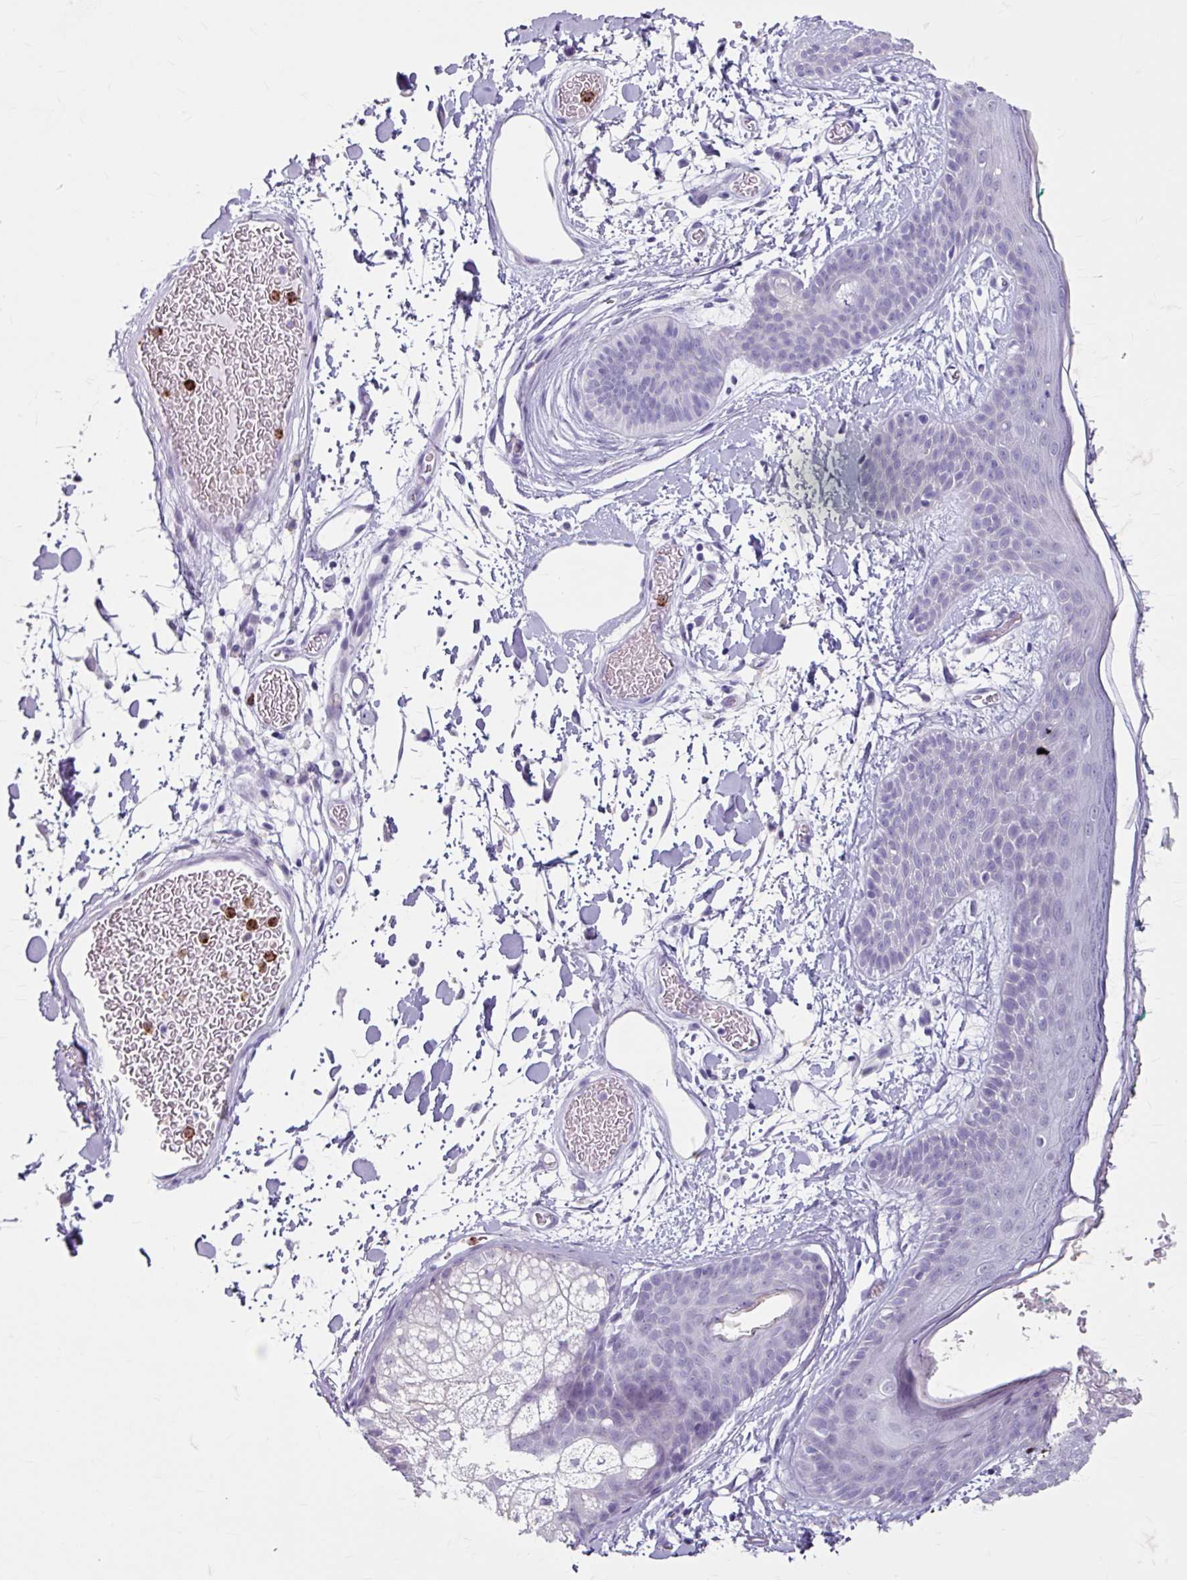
{"staining": {"intensity": "negative", "quantity": "none", "location": "none"}, "tissue": "skin", "cell_type": "Fibroblasts", "image_type": "normal", "snomed": [{"axis": "morphology", "description": "Normal tissue, NOS"}, {"axis": "topography", "description": "Skin"}], "caption": "High power microscopy histopathology image of an immunohistochemistry (IHC) micrograph of normal skin, revealing no significant positivity in fibroblasts.", "gene": "ANKRD1", "patient": {"sex": "male", "age": 79}}